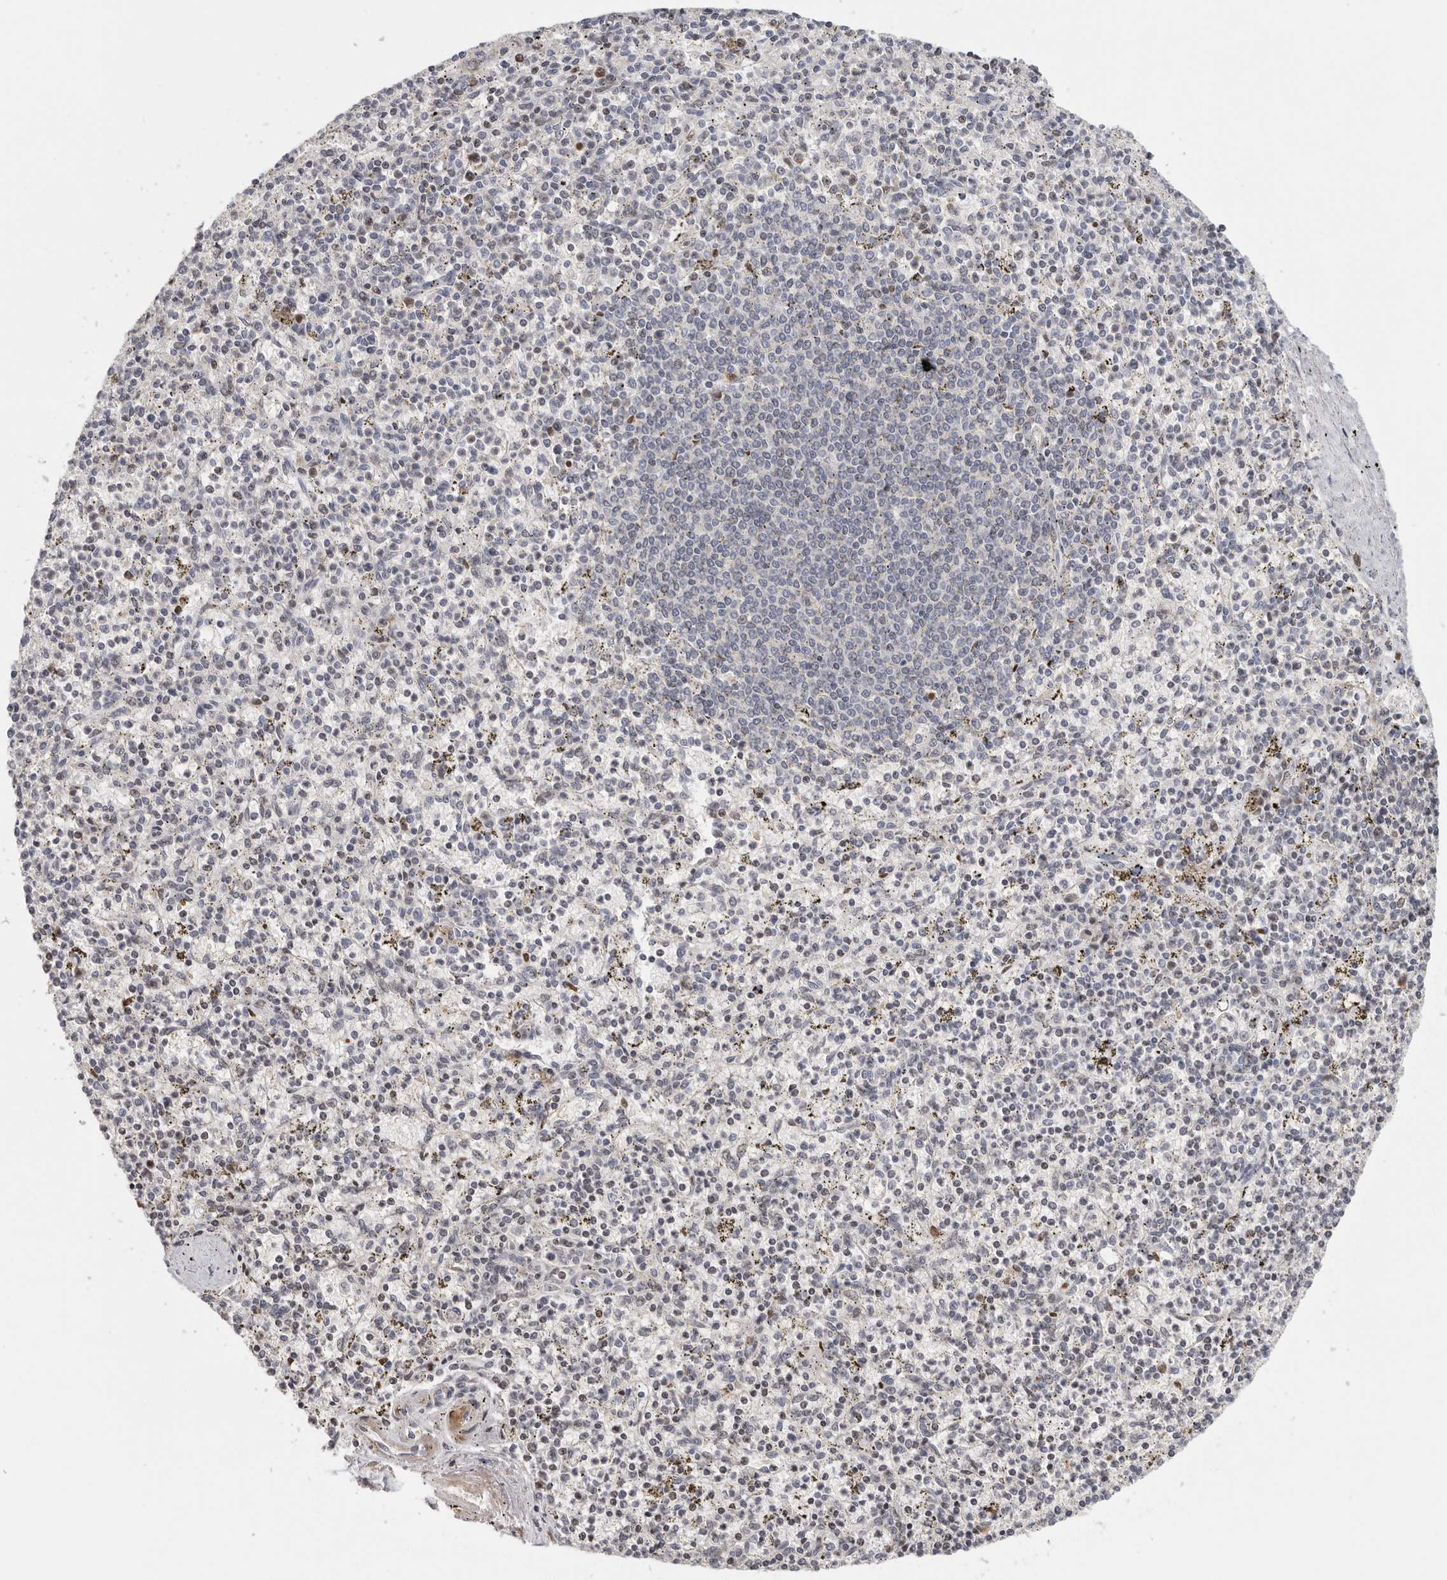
{"staining": {"intensity": "negative", "quantity": "none", "location": "none"}, "tissue": "spleen", "cell_type": "Cells in red pulp", "image_type": "normal", "snomed": [{"axis": "morphology", "description": "Normal tissue, NOS"}, {"axis": "topography", "description": "Spleen"}], "caption": "IHC histopathology image of benign spleen: spleen stained with DAB demonstrates no significant protein expression in cells in red pulp.", "gene": "DNAJC11", "patient": {"sex": "male", "age": 72}}